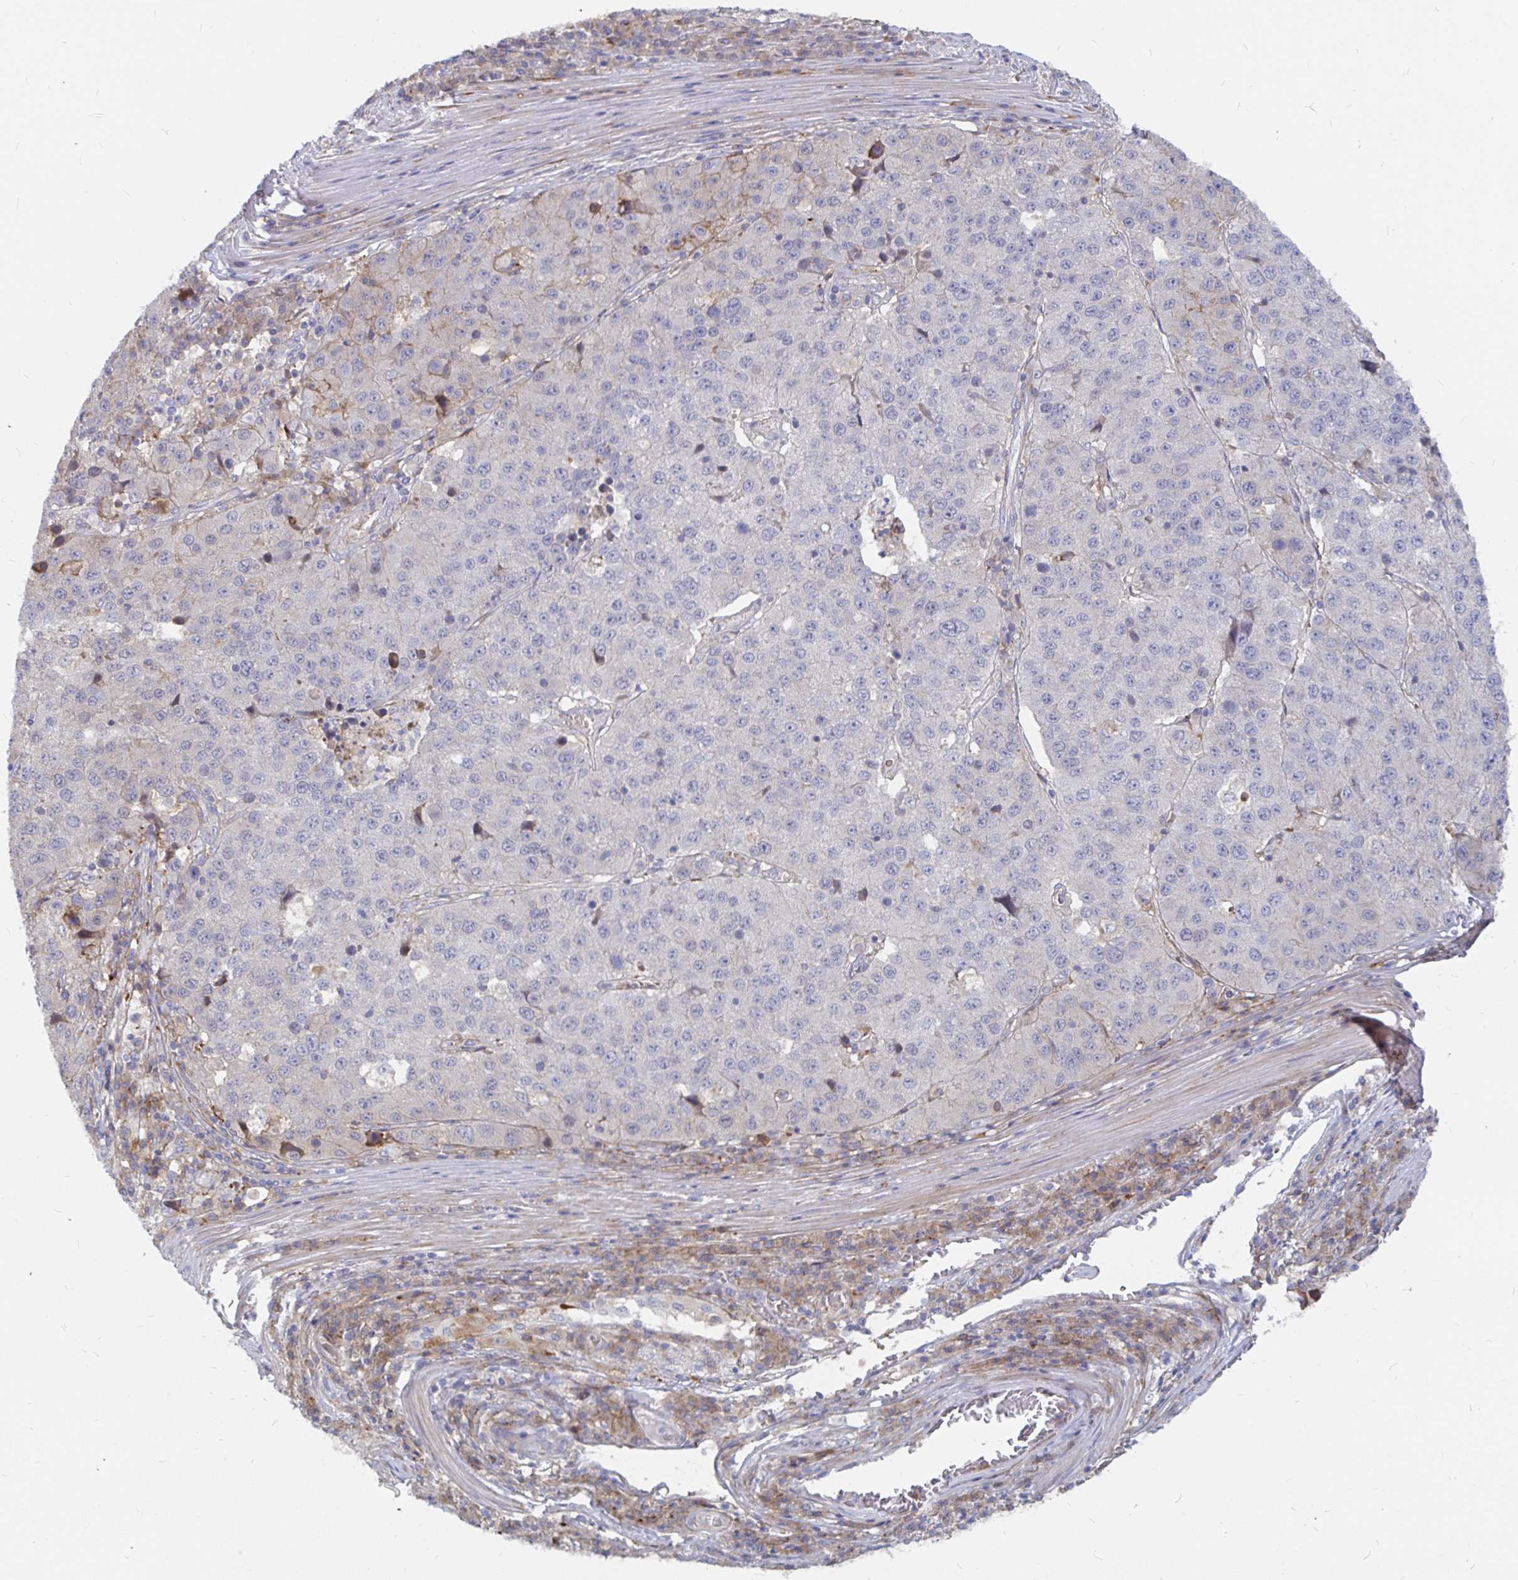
{"staining": {"intensity": "weak", "quantity": "<25%", "location": "cytoplasmic/membranous"}, "tissue": "stomach cancer", "cell_type": "Tumor cells", "image_type": "cancer", "snomed": [{"axis": "morphology", "description": "Adenocarcinoma, NOS"}, {"axis": "topography", "description": "Stomach"}], "caption": "High magnification brightfield microscopy of stomach cancer (adenocarcinoma) stained with DAB (brown) and counterstained with hematoxylin (blue): tumor cells show no significant expression.", "gene": "KCTD19", "patient": {"sex": "male", "age": 71}}